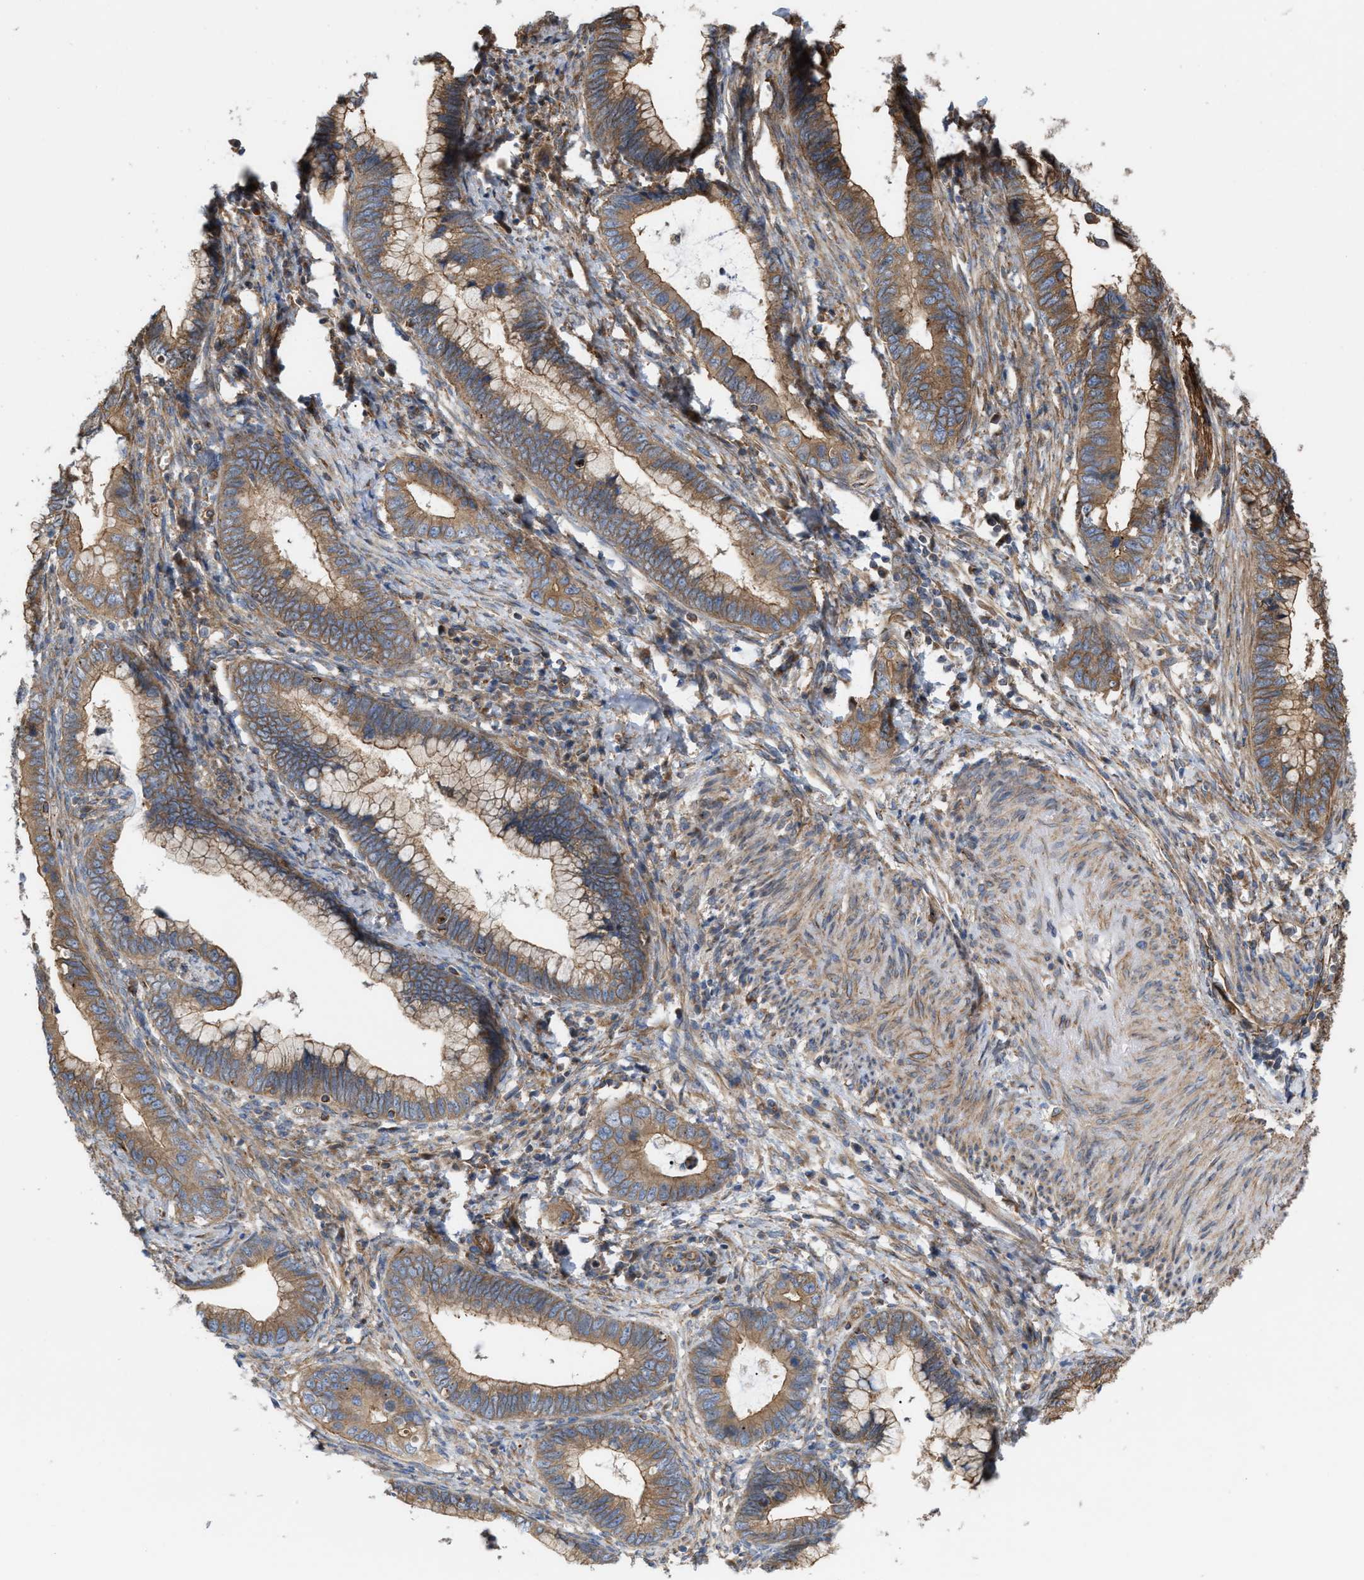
{"staining": {"intensity": "moderate", "quantity": ">75%", "location": "cytoplasmic/membranous"}, "tissue": "cervical cancer", "cell_type": "Tumor cells", "image_type": "cancer", "snomed": [{"axis": "morphology", "description": "Adenocarcinoma, NOS"}, {"axis": "topography", "description": "Cervix"}], "caption": "Immunohistochemical staining of adenocarcinoma (cervical) demonstrates medium levels of moderate cytoplasmic/membranous protein staining in approximately >75% of tumor cells. (DAB (3,3'-diaminobenzidine) = brown stain, brightfield microscopy at high magnification).", "gene": "EPS15L1", "patient": {"sex": "female", "age": 44}}